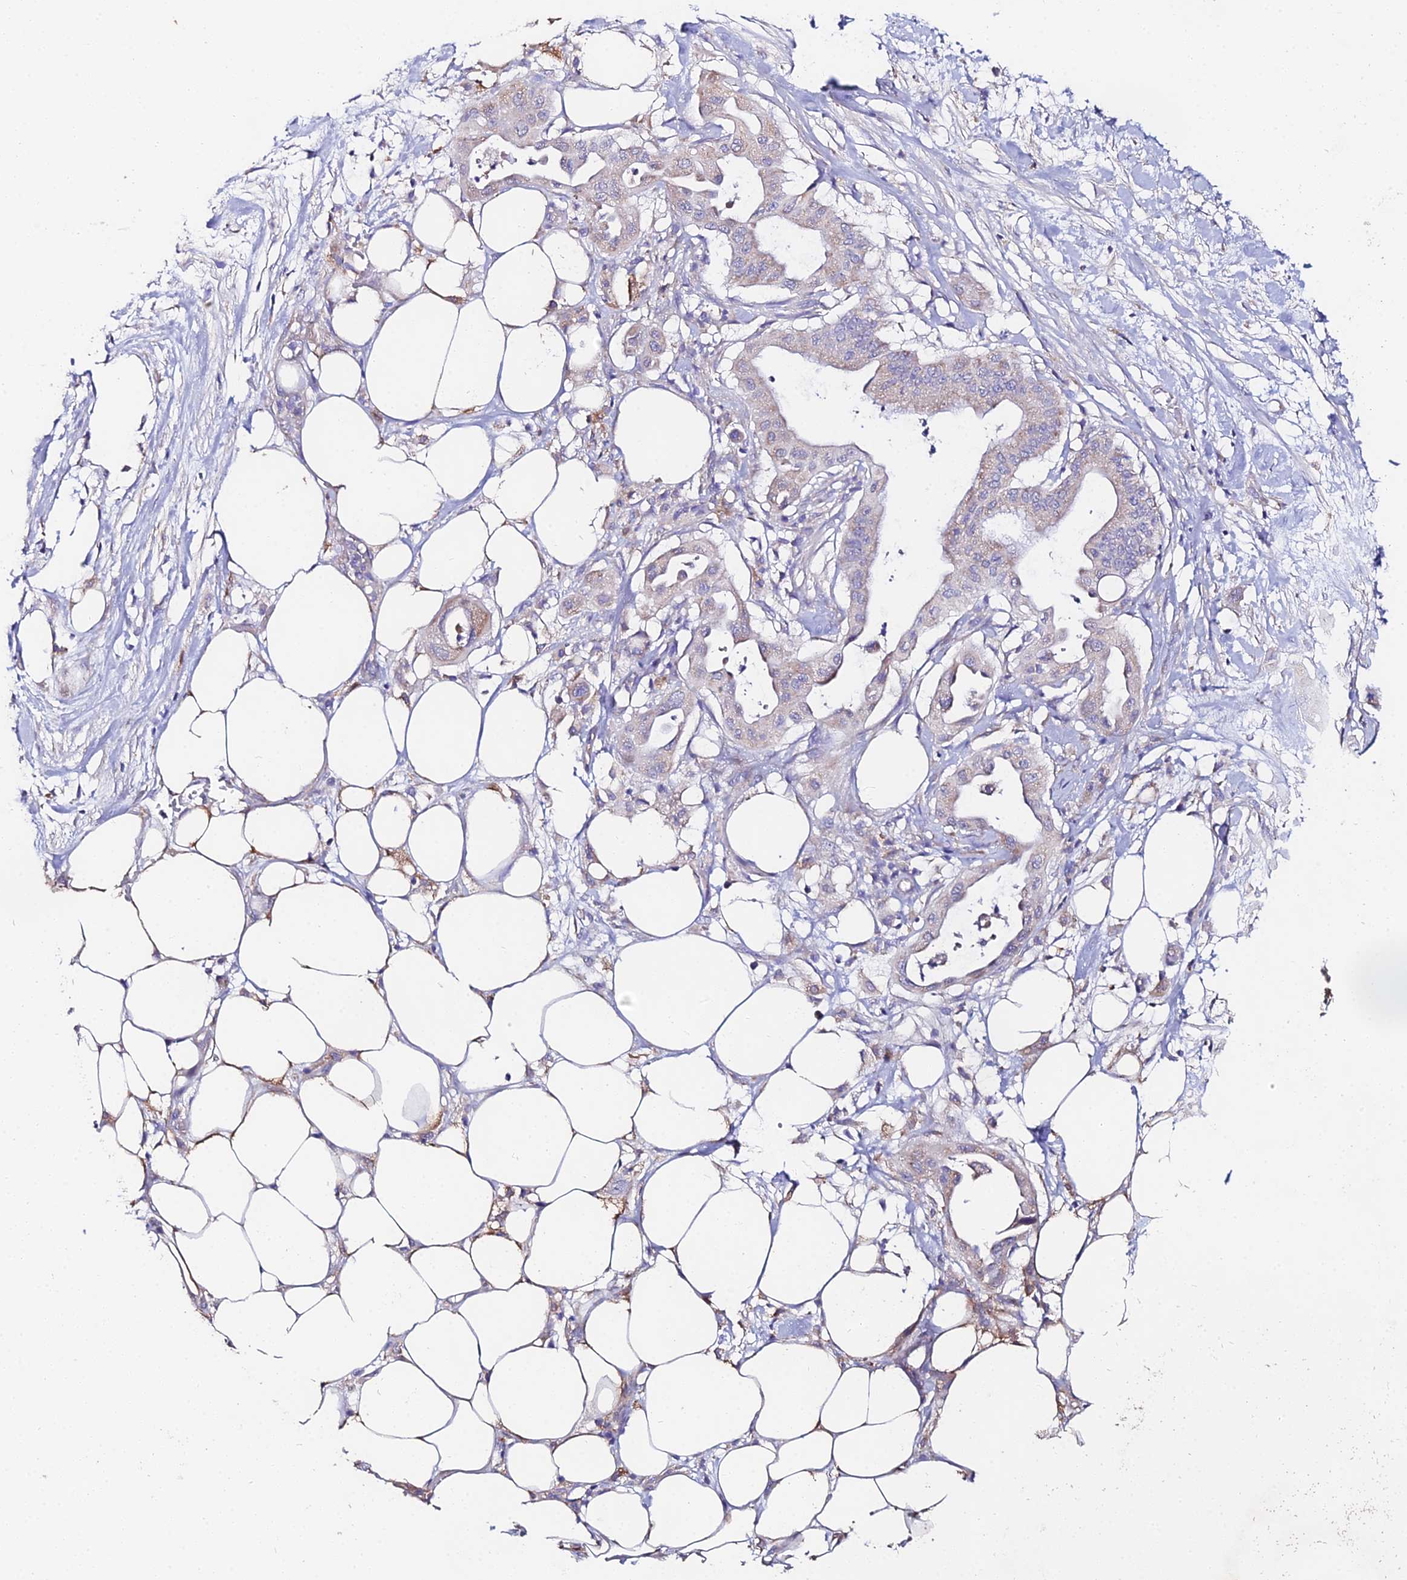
{"staining": {"intensity": "negative", "quantity": "none", "location": "none"}, "tissue": "pancreatic cancer", "cell_type": "Tumor cells", "image_type": "cancer", "snomed": [{"axis": "morphology", "description": "Adenocarcinoma, NOS"}, {"axis": "topography", "description": "Pancreas"}], "caption": "A histopathology image of human pancreatic cancer (adenocarcinoma) is negative for staining in tumor cells. The staining was performed using DAB (3,3'-diaminobenzidine) to visualize the protein expression in brown, while the nuclei were stained in blue with hematoxylin (Magnification: 20x).", "gene": "PPP2R2C", "patient": {"sex": "male", "age": 68}}